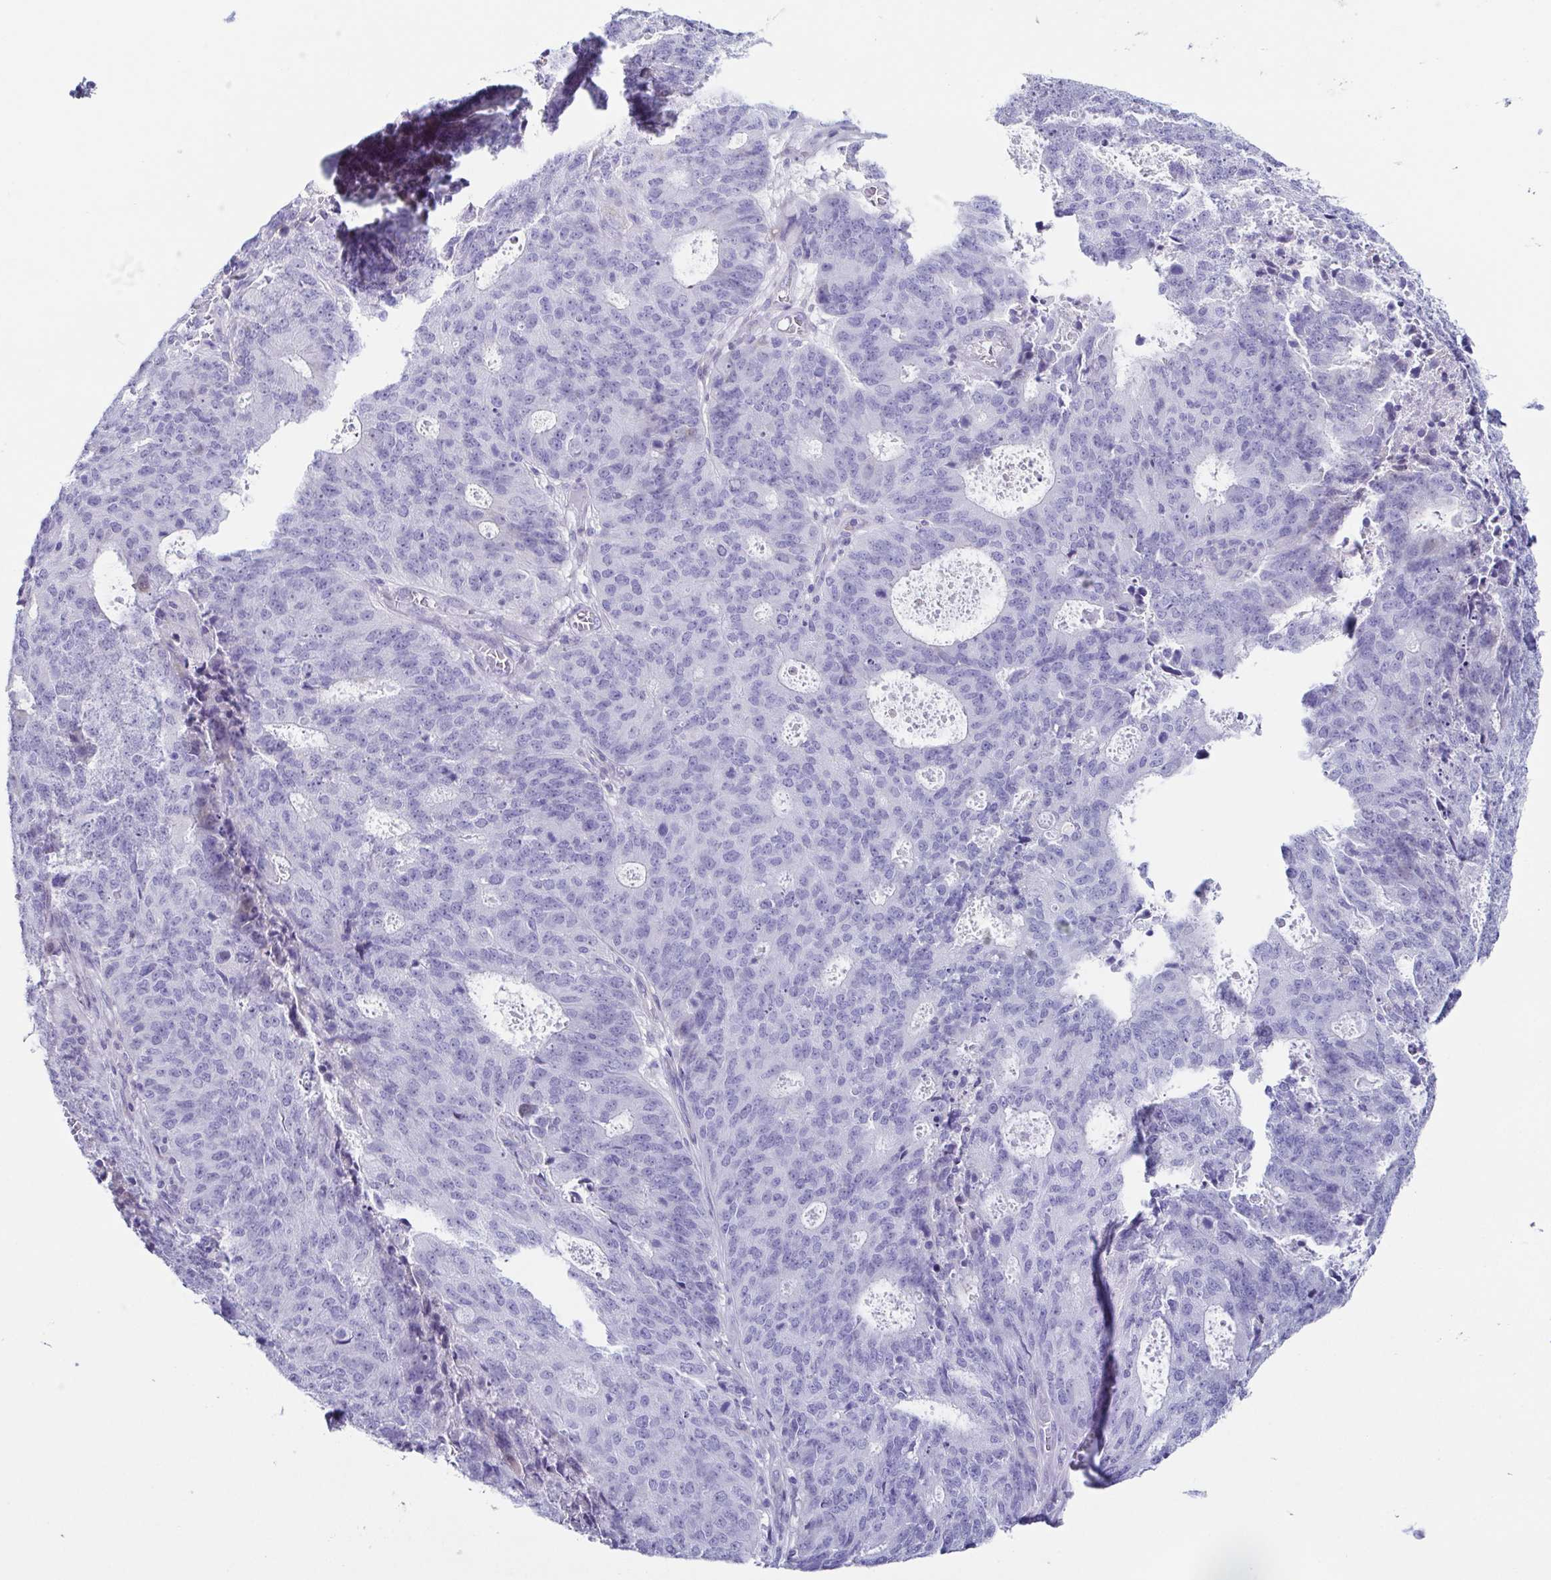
{"staining": {"intensity": "negative", "quantity": "none", "location": "none"}, "tissue": "endometrial cancer", "cell_type": "Tumor cells", "image_type": "cancer", "snomed": [{"axis": "morphology", "description": "Adenocarcinoma, NOS"}, {"axis": "topography", "description": "Endometrium"}], "caption": "IHC of endometrial cancer (adenocarcinoma) demonstrates no expression in tumor cells. (DAB (3,3'-diaminobenzidine) immunohistochemistry with hematoxylin counter stain).", "gene": "TNNT2", "patient": {"sex": "female", "age": 82}}